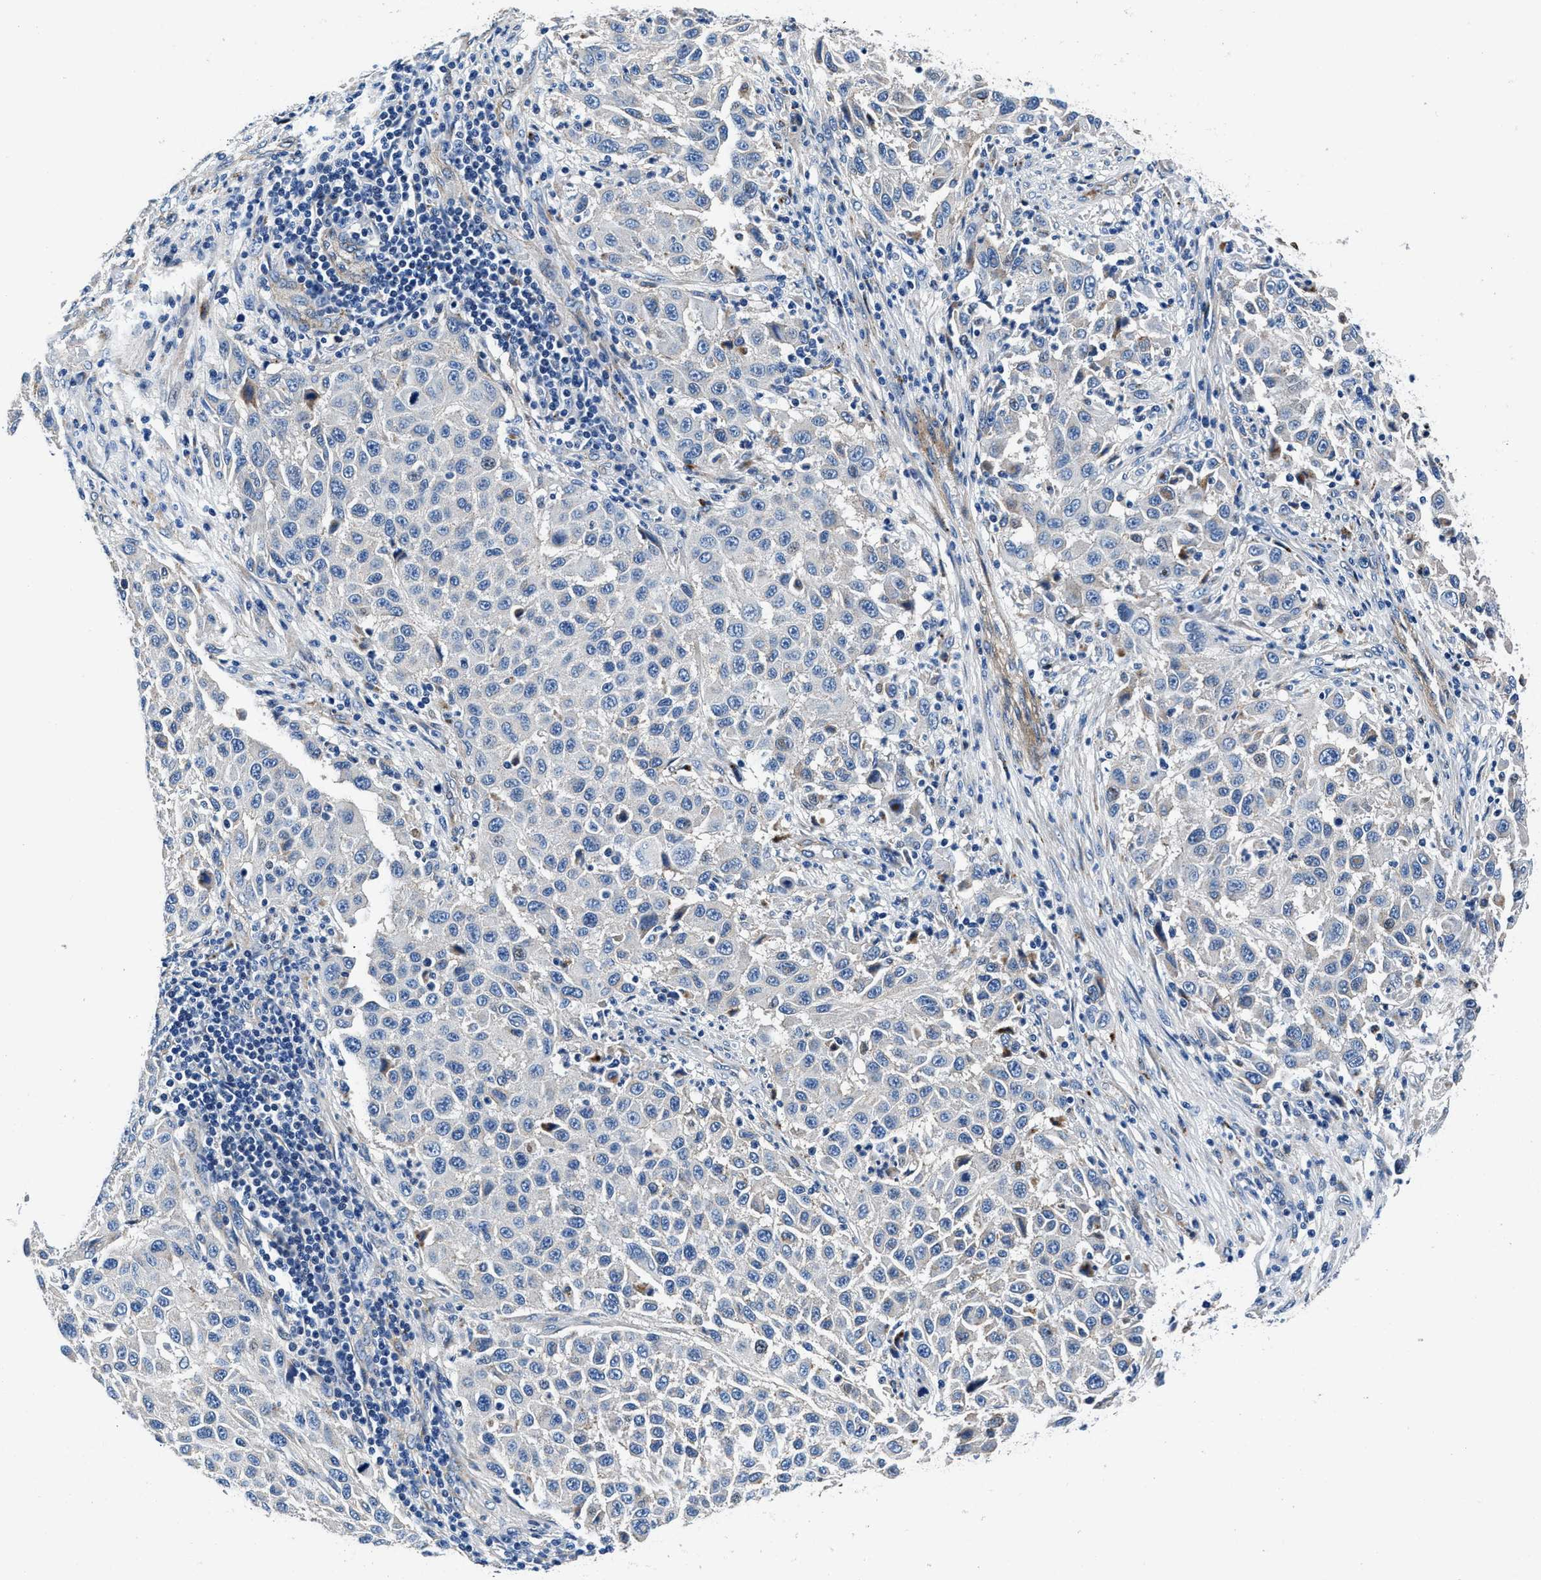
{"staining": {"intensity": "negative", "quantity": "none", "location": "none"}, "tissue": "melanoma", "cell_type": "Tumor cells", "image_type": "cancer", "snomed": [{"axis": "morphology", "description": "Malignant melanoma, Metastatic site"}, {"axis": "topography", "description": "Lymph node"}], "caption": "This is an IHC photomicrograph of malignant melanoma (metastatic site). There is no staining in tumor cells.", "gene": "DAG1", "patient": {"sex": "male", "age": 61}}